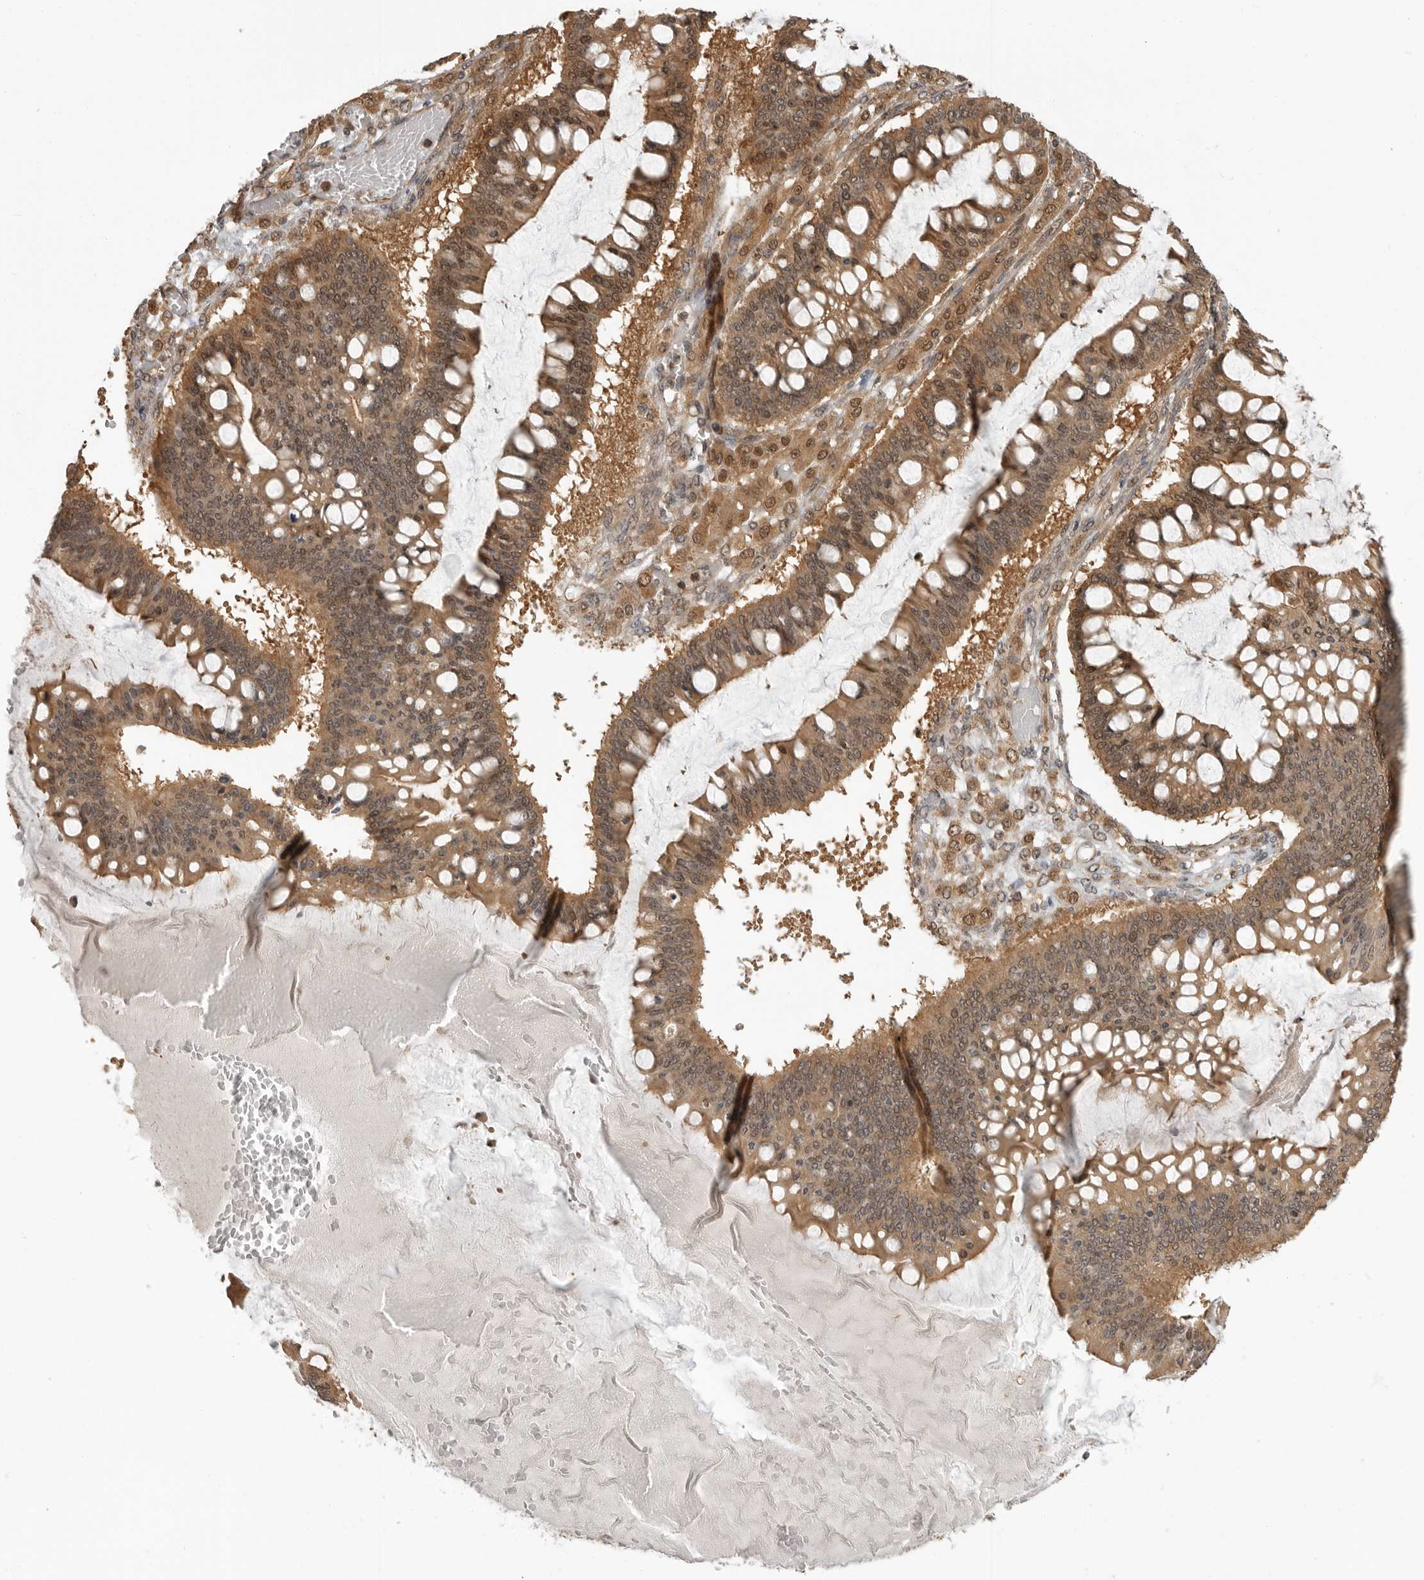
{"staining": {"intensity": "moderate", "quantity": ">75%", "location": "cytoplasmic/membranous,nuclear"}, "tissue": "ovarian cancer", "cell_type": "Tumor cells", "image_type": "cancer", "snomed": [{"axis": "morphology", "description": "Cystadenocarcinoma, mucinous, NOS"}, {"axis": "topography", "description": "Ovary"}], "caption": "A brown stain shows moderate cytoplasmic/membranous and nuclear positivity of a protein in ovarian mucinous cystadenocarcinoma tumor cells.", "gene": "ERN1", "patient": {"sex": "female", "age": 73}}